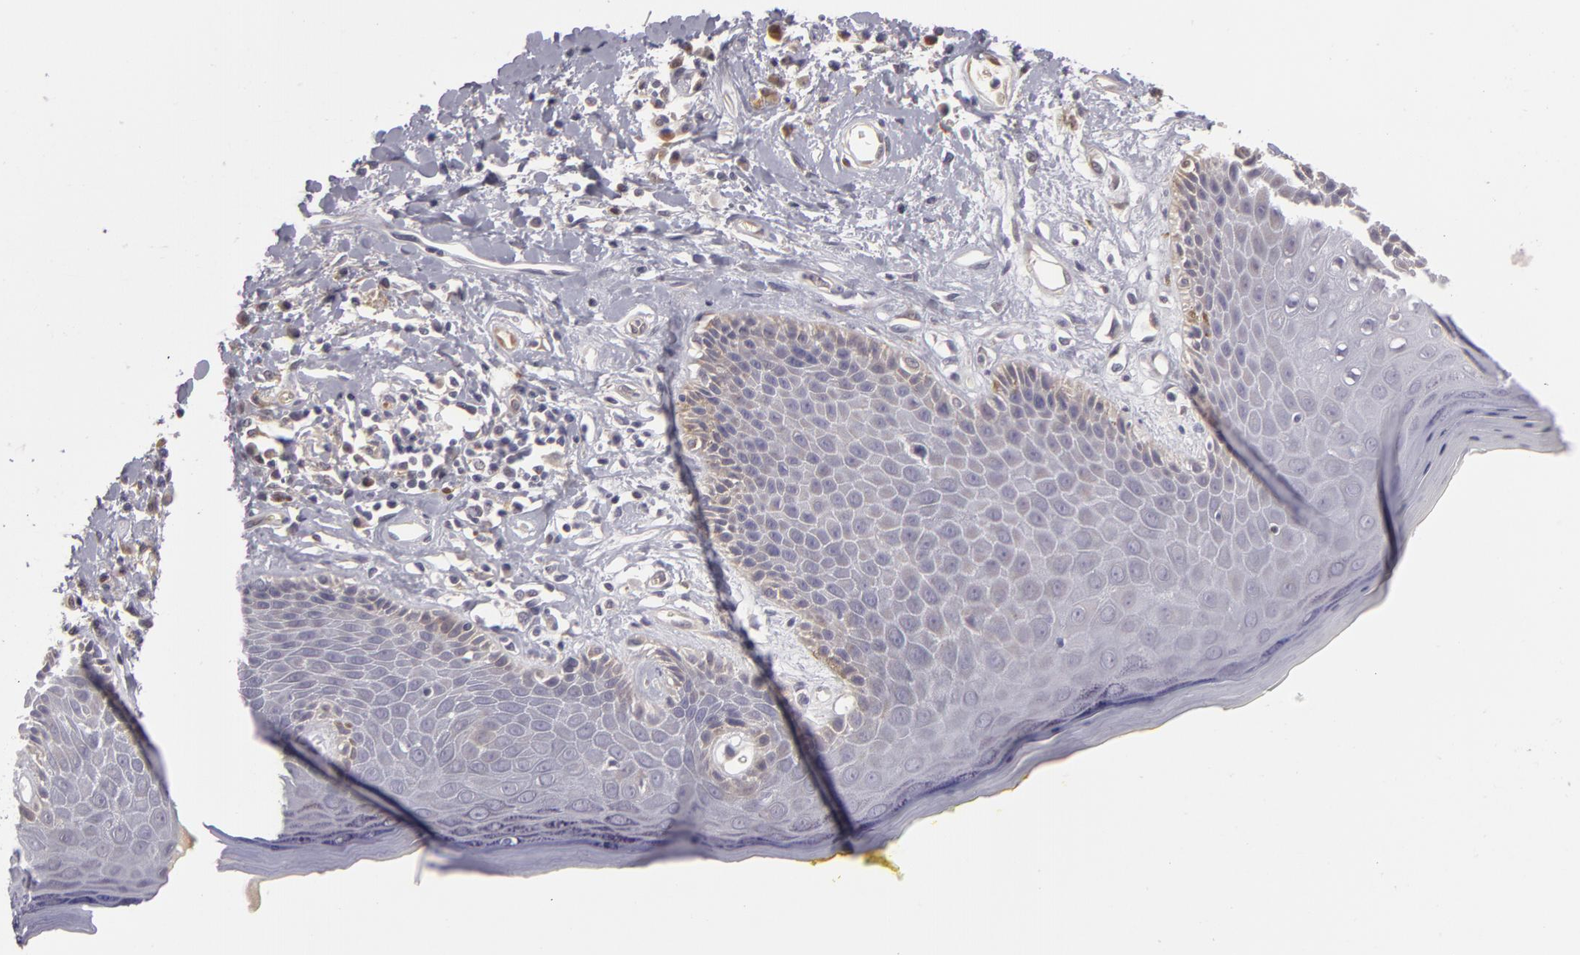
{"staining": {"intensity": "weak", "quantity": "<25%", "location": "cytoplasmic/membranous"}, "tissue": "skin", "cell_type": "Epidermal cells", "image_type": "normal", "snomed": [{"axis": "morphology", "description": "Normal tissue, NOS"}, {"axis": "topography", "description": "Skin"}, {"axis": "topography", "description": "Anal"}], "caption": "Immunohistochemistry (IHC) micrograph of normal skin: skin stained with DAB (3,3'-diaminobenzidine) shows no significant protein positivity in epidermal cells.", "gene": "ZNF229", "patient": {"sex": "male", "age": 61}}